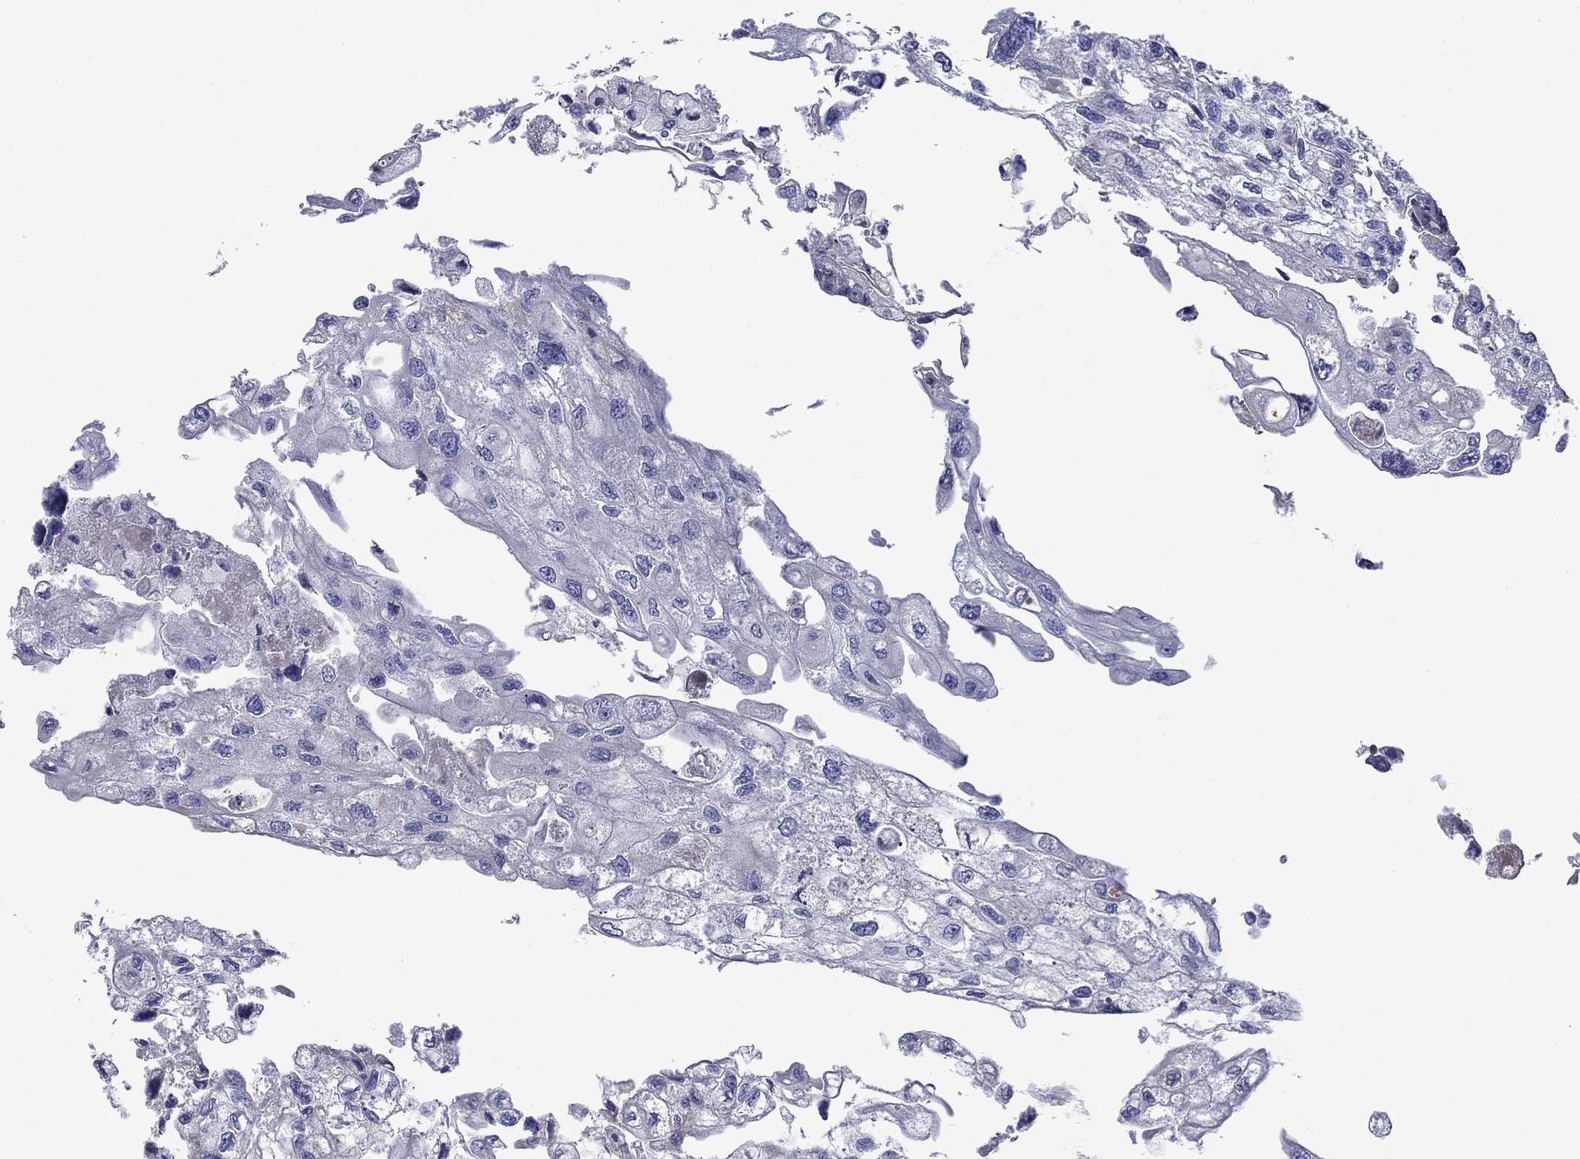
{"staining": {"intensity": "negative", "quantity": "none", "location": "none"}, "tissue": "urothelial cancer", "cell_type": "Tumor cells", "image_type": "cancer", "snomed": [{"axis": "morphology", "description": "Urothelial carcinoma, High grade"}, {"axis": "topography", "description": "Urinary bladder"}], "caption": "Immunohistochemistry histopathology image of urothelial cancer stained for a protein (brown), which demonstrates no expression in tumor cells.", "gene": "HSPG2", "patient": {"sex": "male", "age": 59}}